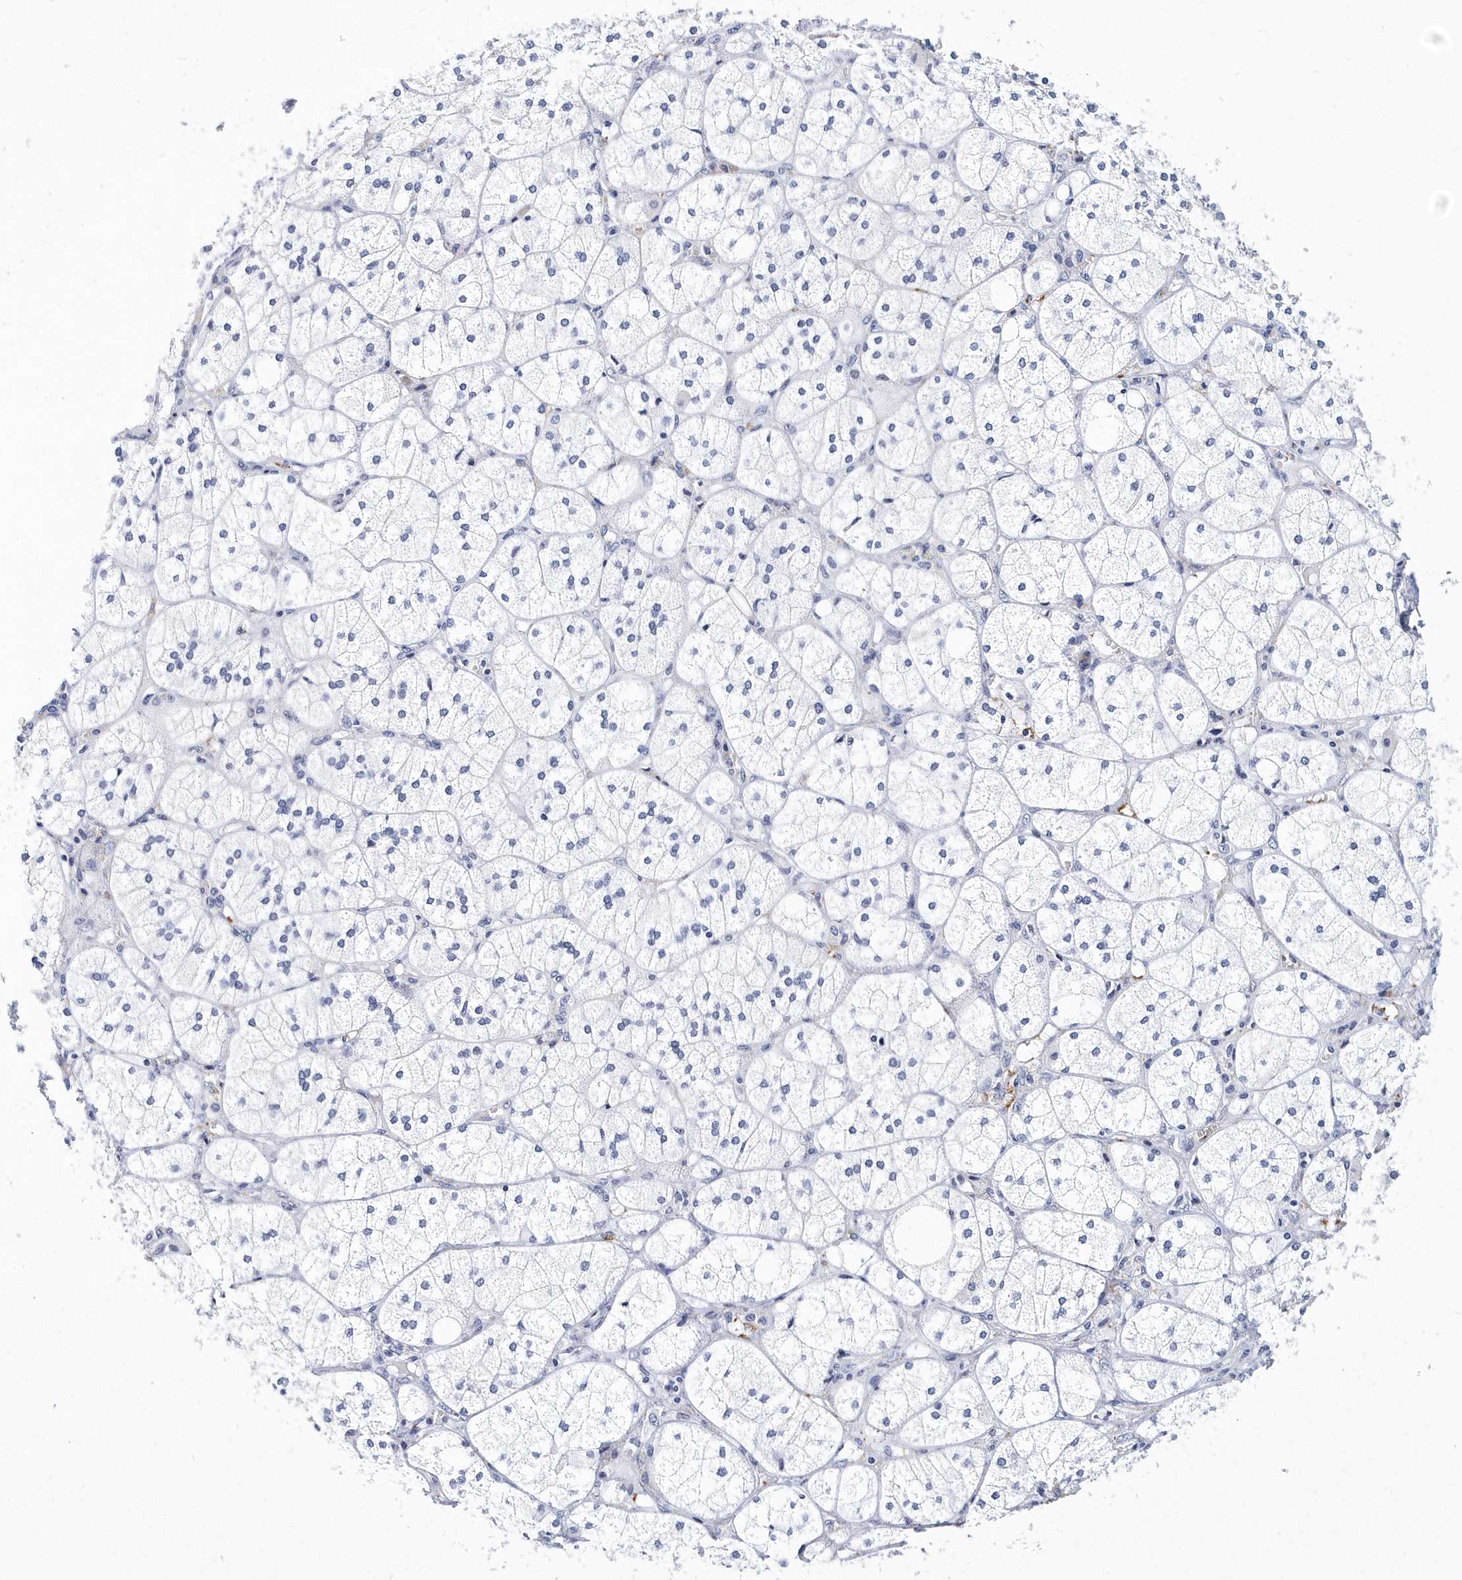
{"staining": {"intensity": "negative", "quantity": "none", "location": "none"}, "tissue": "adrenal gland", "cell_type": "Glandular cells", "image_type": "normal", "snomed": [{"axis": "morphology", "description": "Normal tissue, NOS"}, {"axis": "topography", "description": "Adrenal gland"}], "caption": "A high-resolution image shows immunohistochemistry staining of benign adrenal gland, which exhibits no significant staining in glandular cells. (DAB immunohistochemistry (IHC) with hematoxylin counter stain).", "gene": "ITGA2B", "patient": {"sex": "female", "age": 61}}